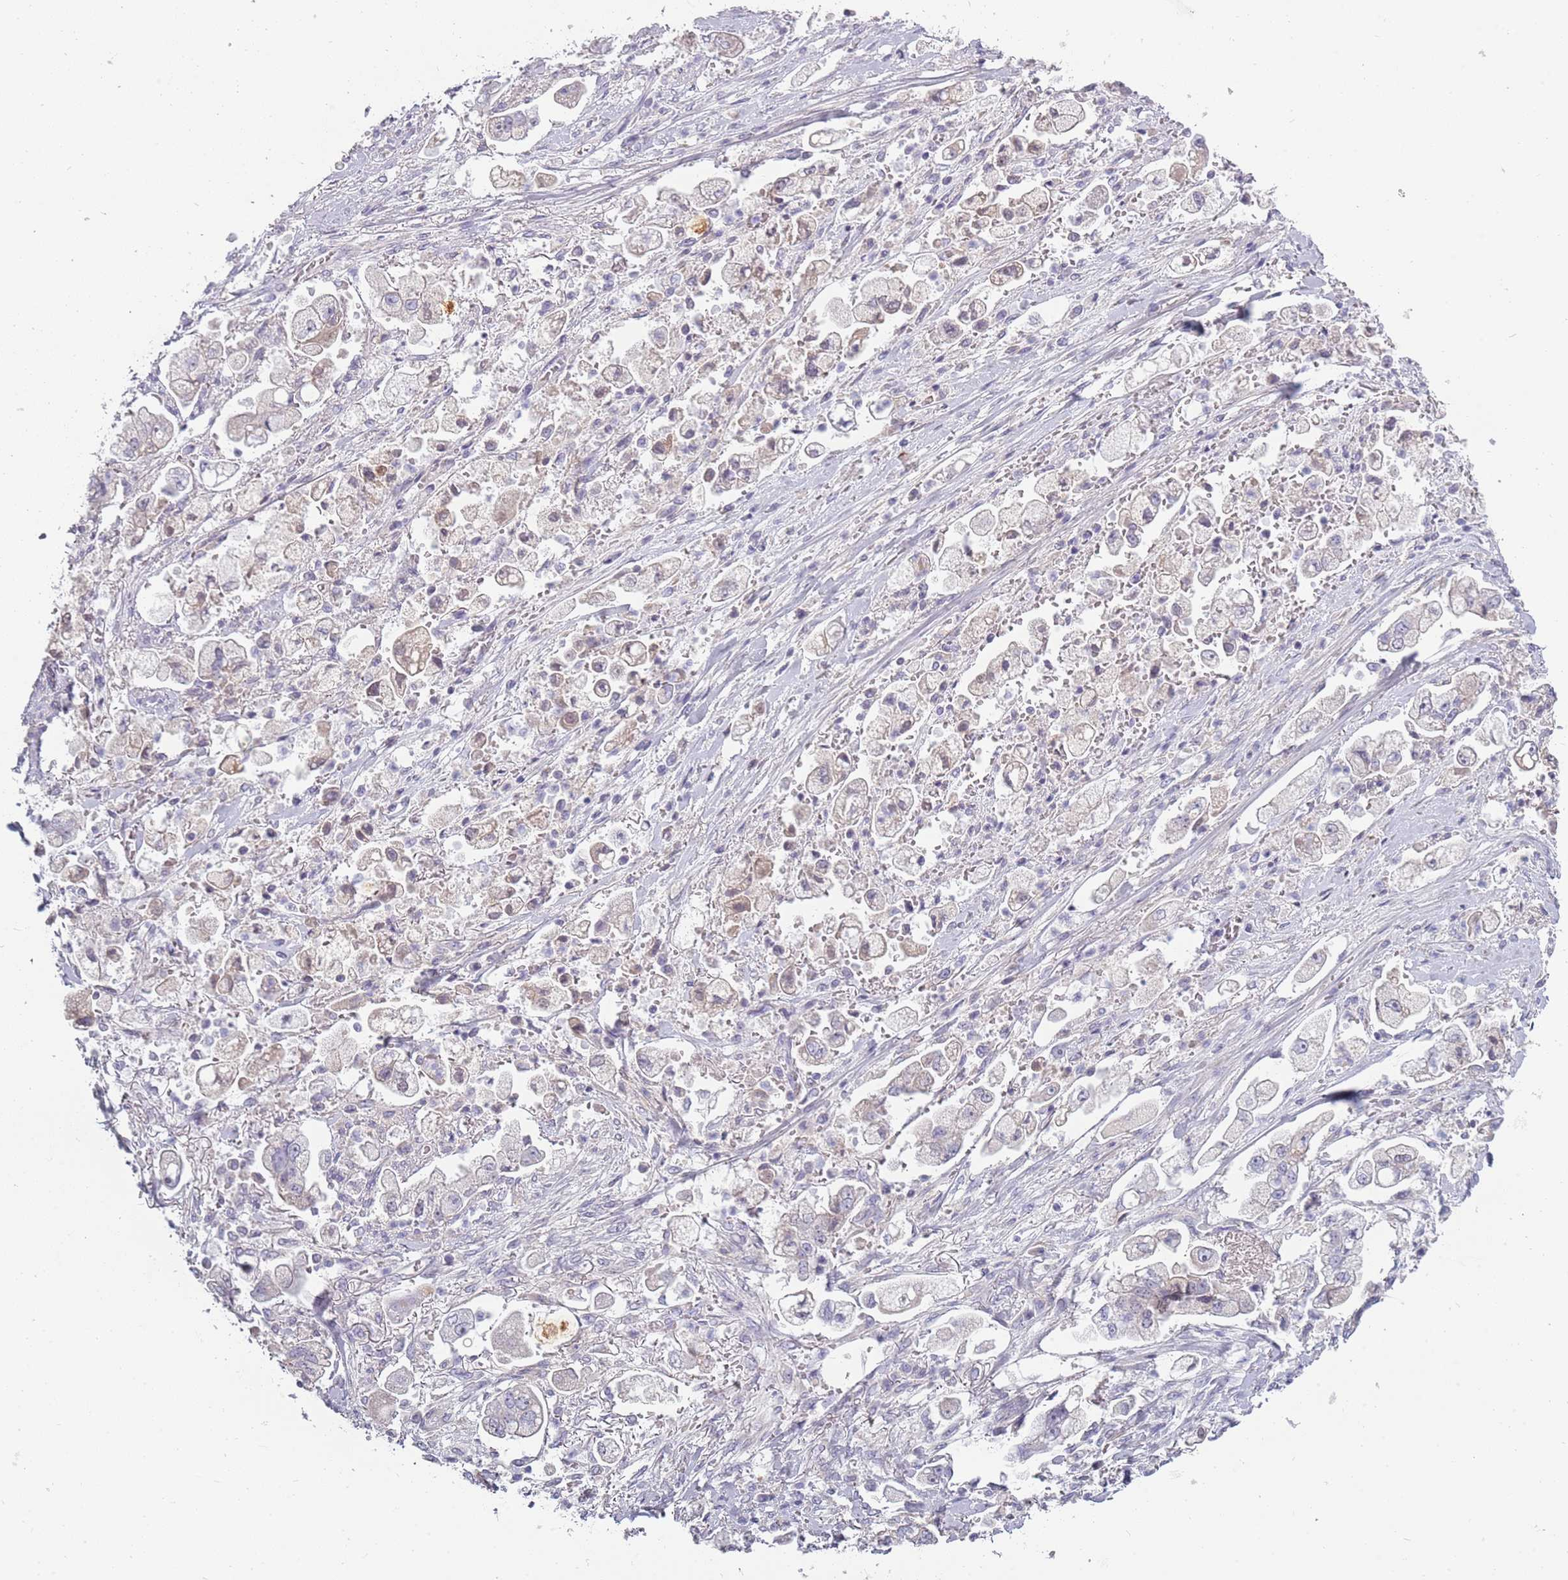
{"staining": {"intensity": "weak", "quantity": "<25%", "location": "cytoplasmic/membranous"}, "tissue": "stomach cancer", "cell_type": "Tumor cells", "image_type": "cancer", "snomed": [{"axis": "morphology", "description": "Adenocarcinoma, NOS"}, {"axis": "topography", "description": "Stomach"}], "caption": "Protein analysis of stomach adenocarcinoma exhibits no significant staining in tumor cells.", "gene": "TNFRSF6B", "patient": {"sex": "male", "age": 62}}